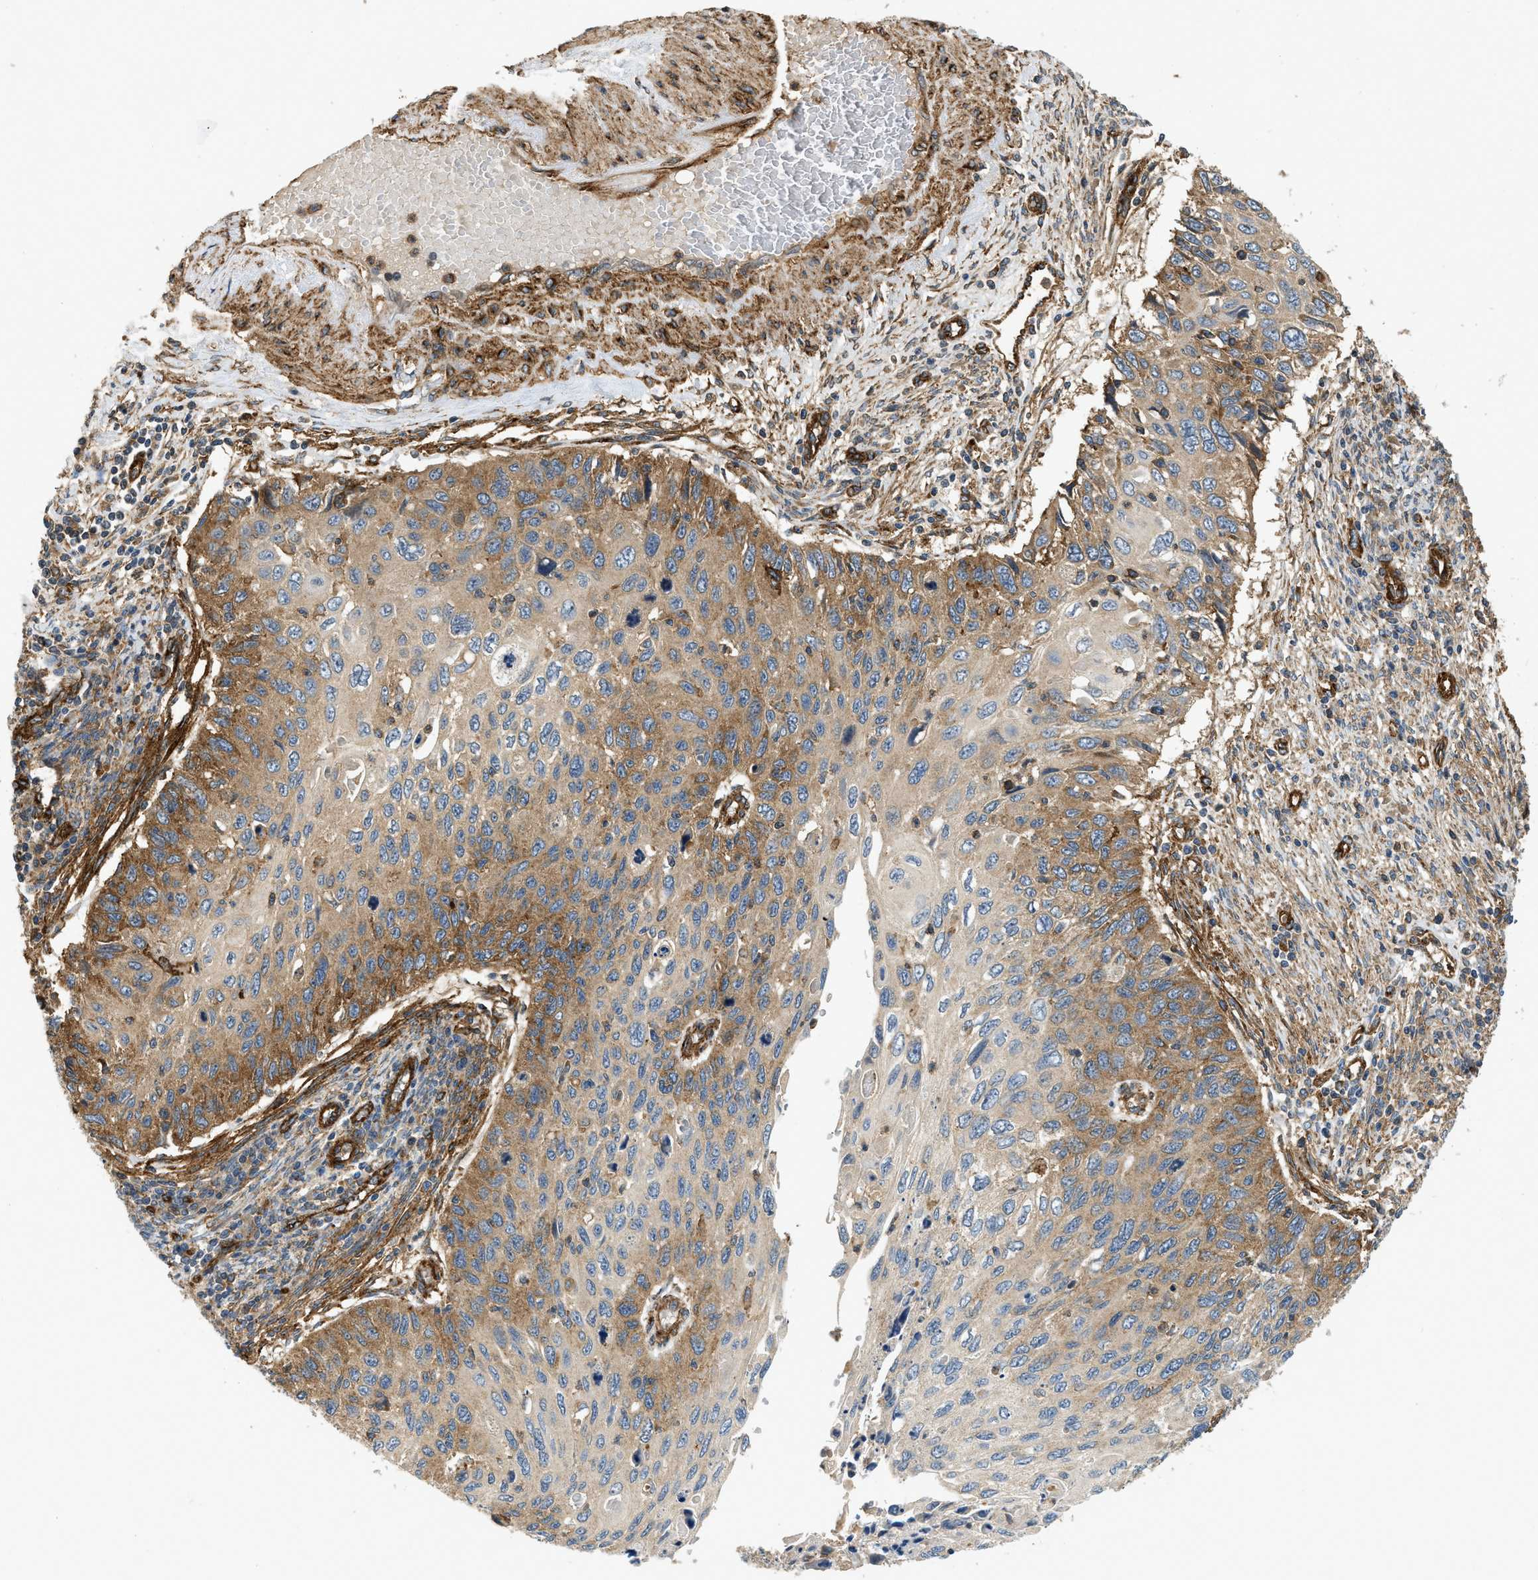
{"staining": {"intensity": "moderate", "quantity": "25%-75%", "location": "cytoplasmic/membranous"}, "tissue": "cervical cancer", "cell_type": "Tumor cells", "image_type": "cancer", "snomed": [{"axis": "morphology", "description": "Squamous cell carcinoma, NOS"}, {"axis": "topography", "description": "Cervix"}], "caption": "Tumor cells exhibit medium levels of moderate cytoplasmic/membranous staining in approximately 25%-75% of cells in cervical cancer.", "gene": "HIP1", "patient": {"sex": "female", "age": 70}}